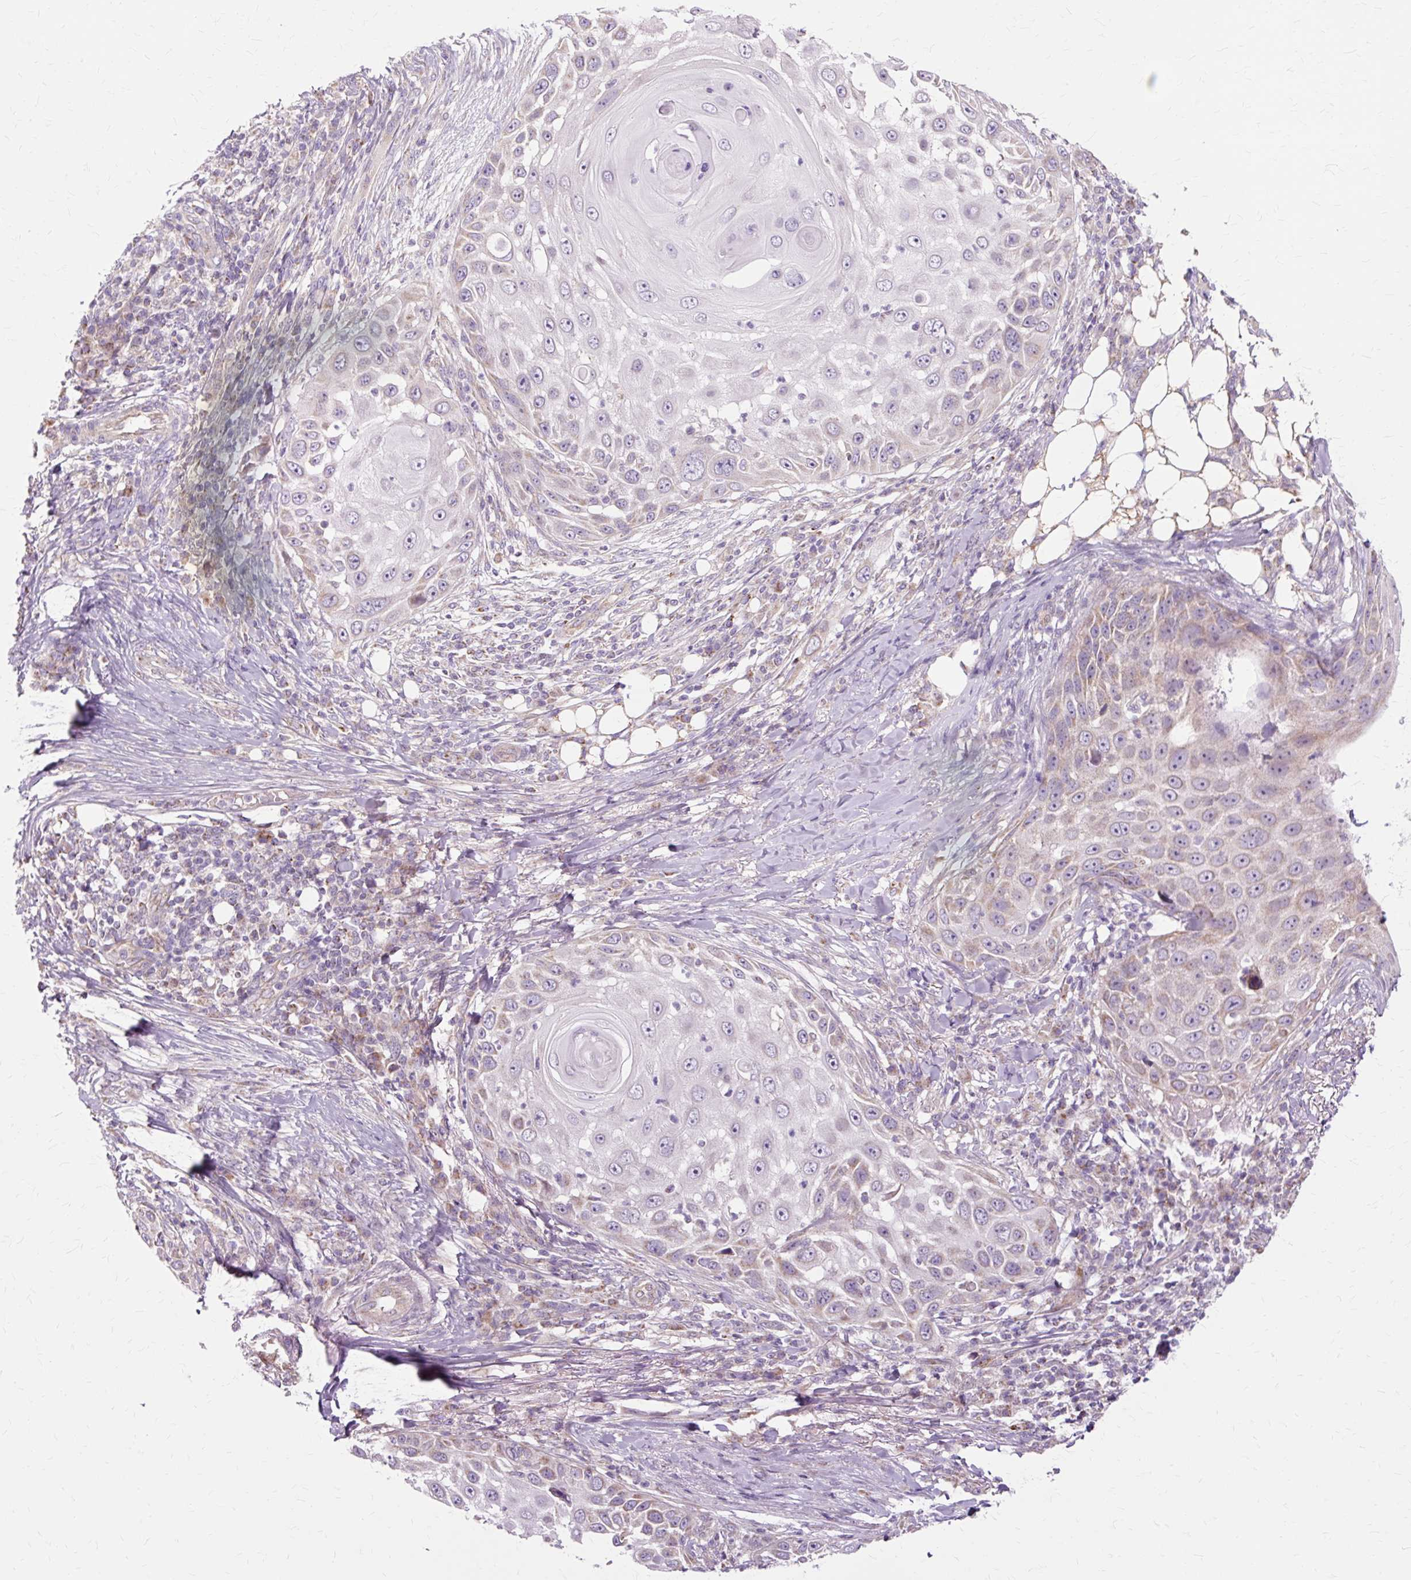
{"staining": {"intensity": "weak", "quantity": "<25%", "location": "cytoplasmic/membranous"}, "tissue": "skin cancer", "cell_type": "Tumor cells", "image_type": "cancer", "snomed": [{"axis": "morphology", "description": "Squamous cell carcinoma, NOS"}, {"axis": "topography", "description": "Skin"}], "caption": "The IHC micrograph has no significant expression in tumor cells of squamous cell carcinoma (skin) tissue.", "gene": "PDZD2", "patient": {"sex": "female", "age": 44}}